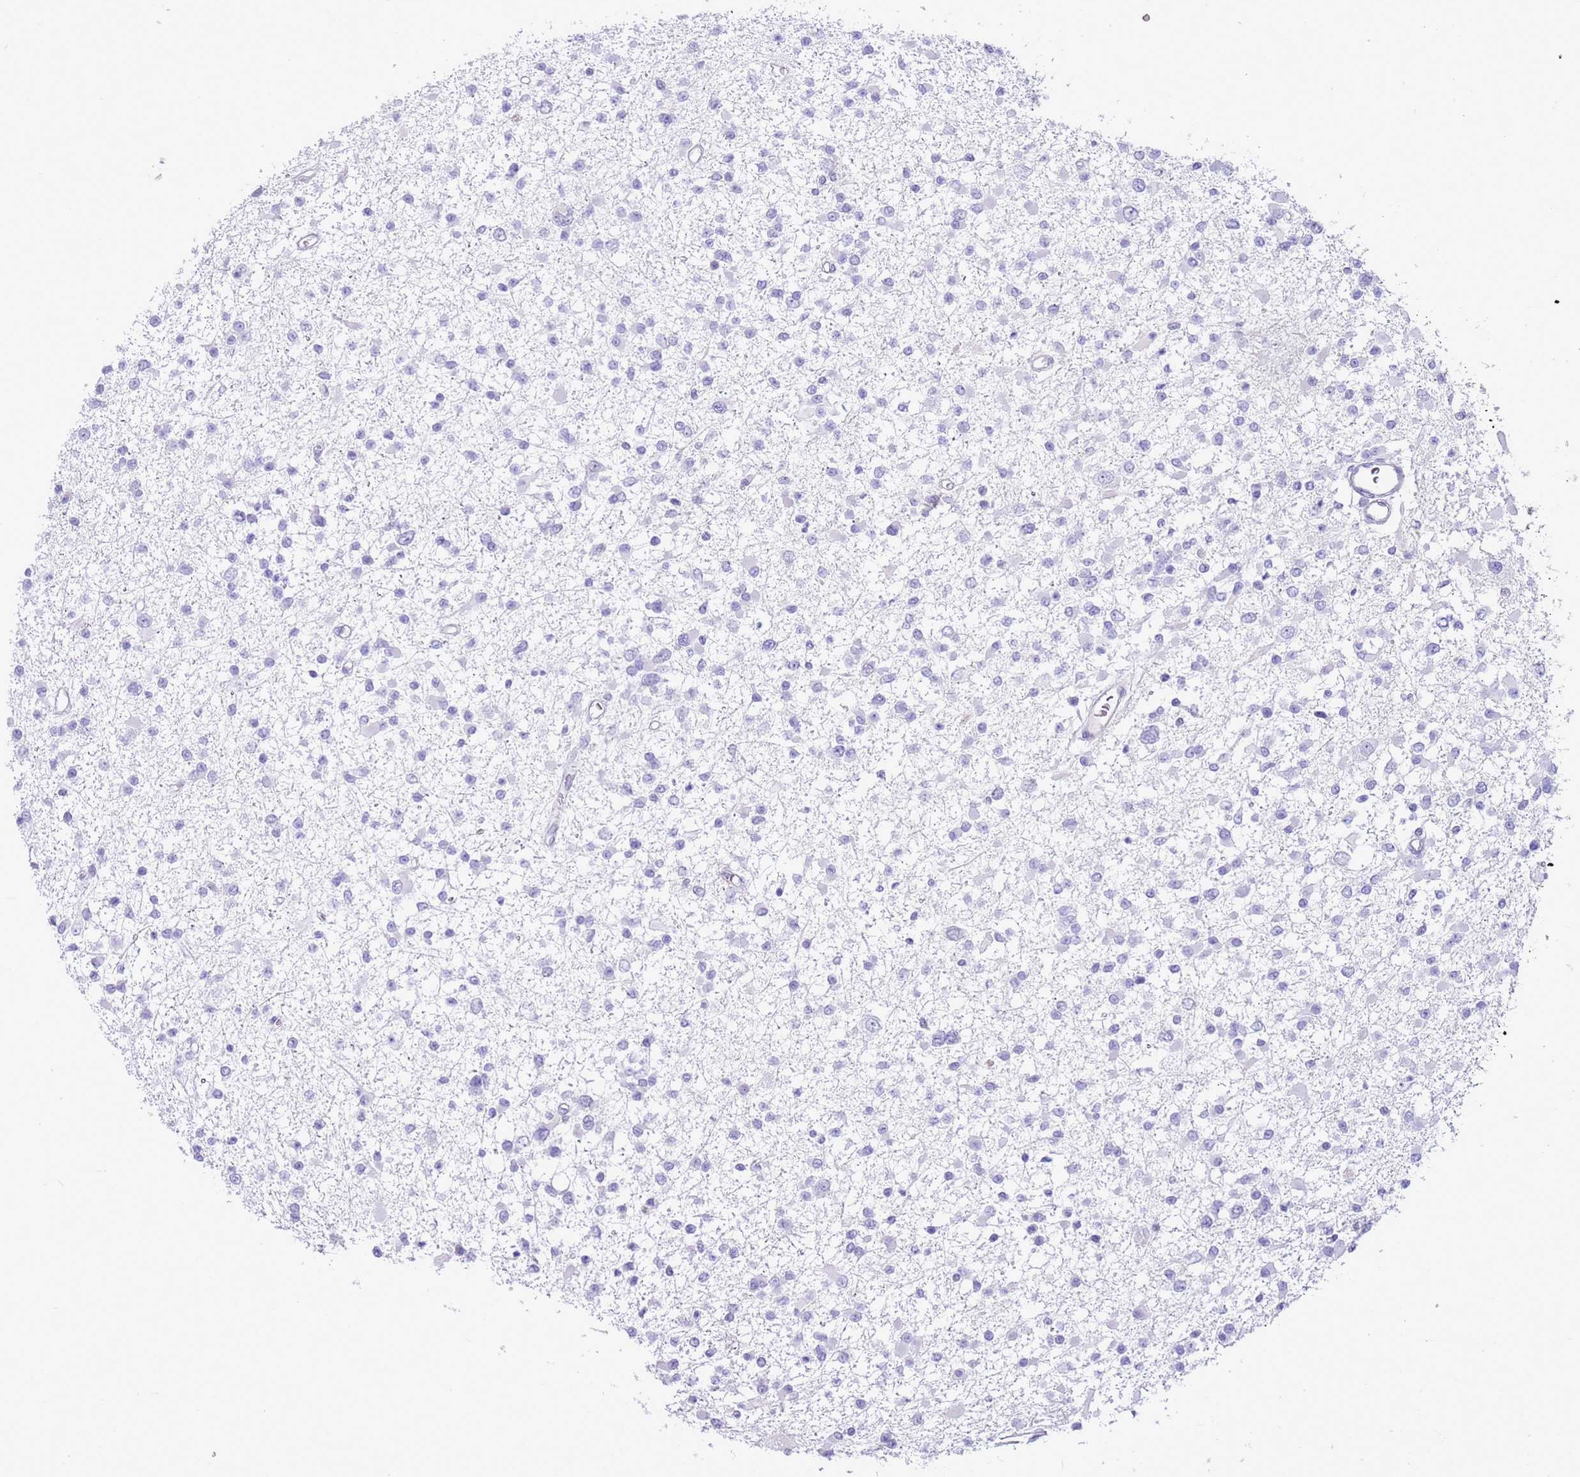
{"staining": {"intensity": "negative", "quantity": "none", "location": "none"}, "tissue": "glioma", "cell_type": "Tumor cells", "image_type": "cancer", "snomed": [{"axis": "morphology", "description": "Glioma, malignant, Low grade"}, {"axis": "topography", "description": "Brain"}], "caption": "Protein analysis of glioma displays no significant expression in tumor cells.", "gene": "DDI2", "patient": {"sex": "female", "age": 22}}